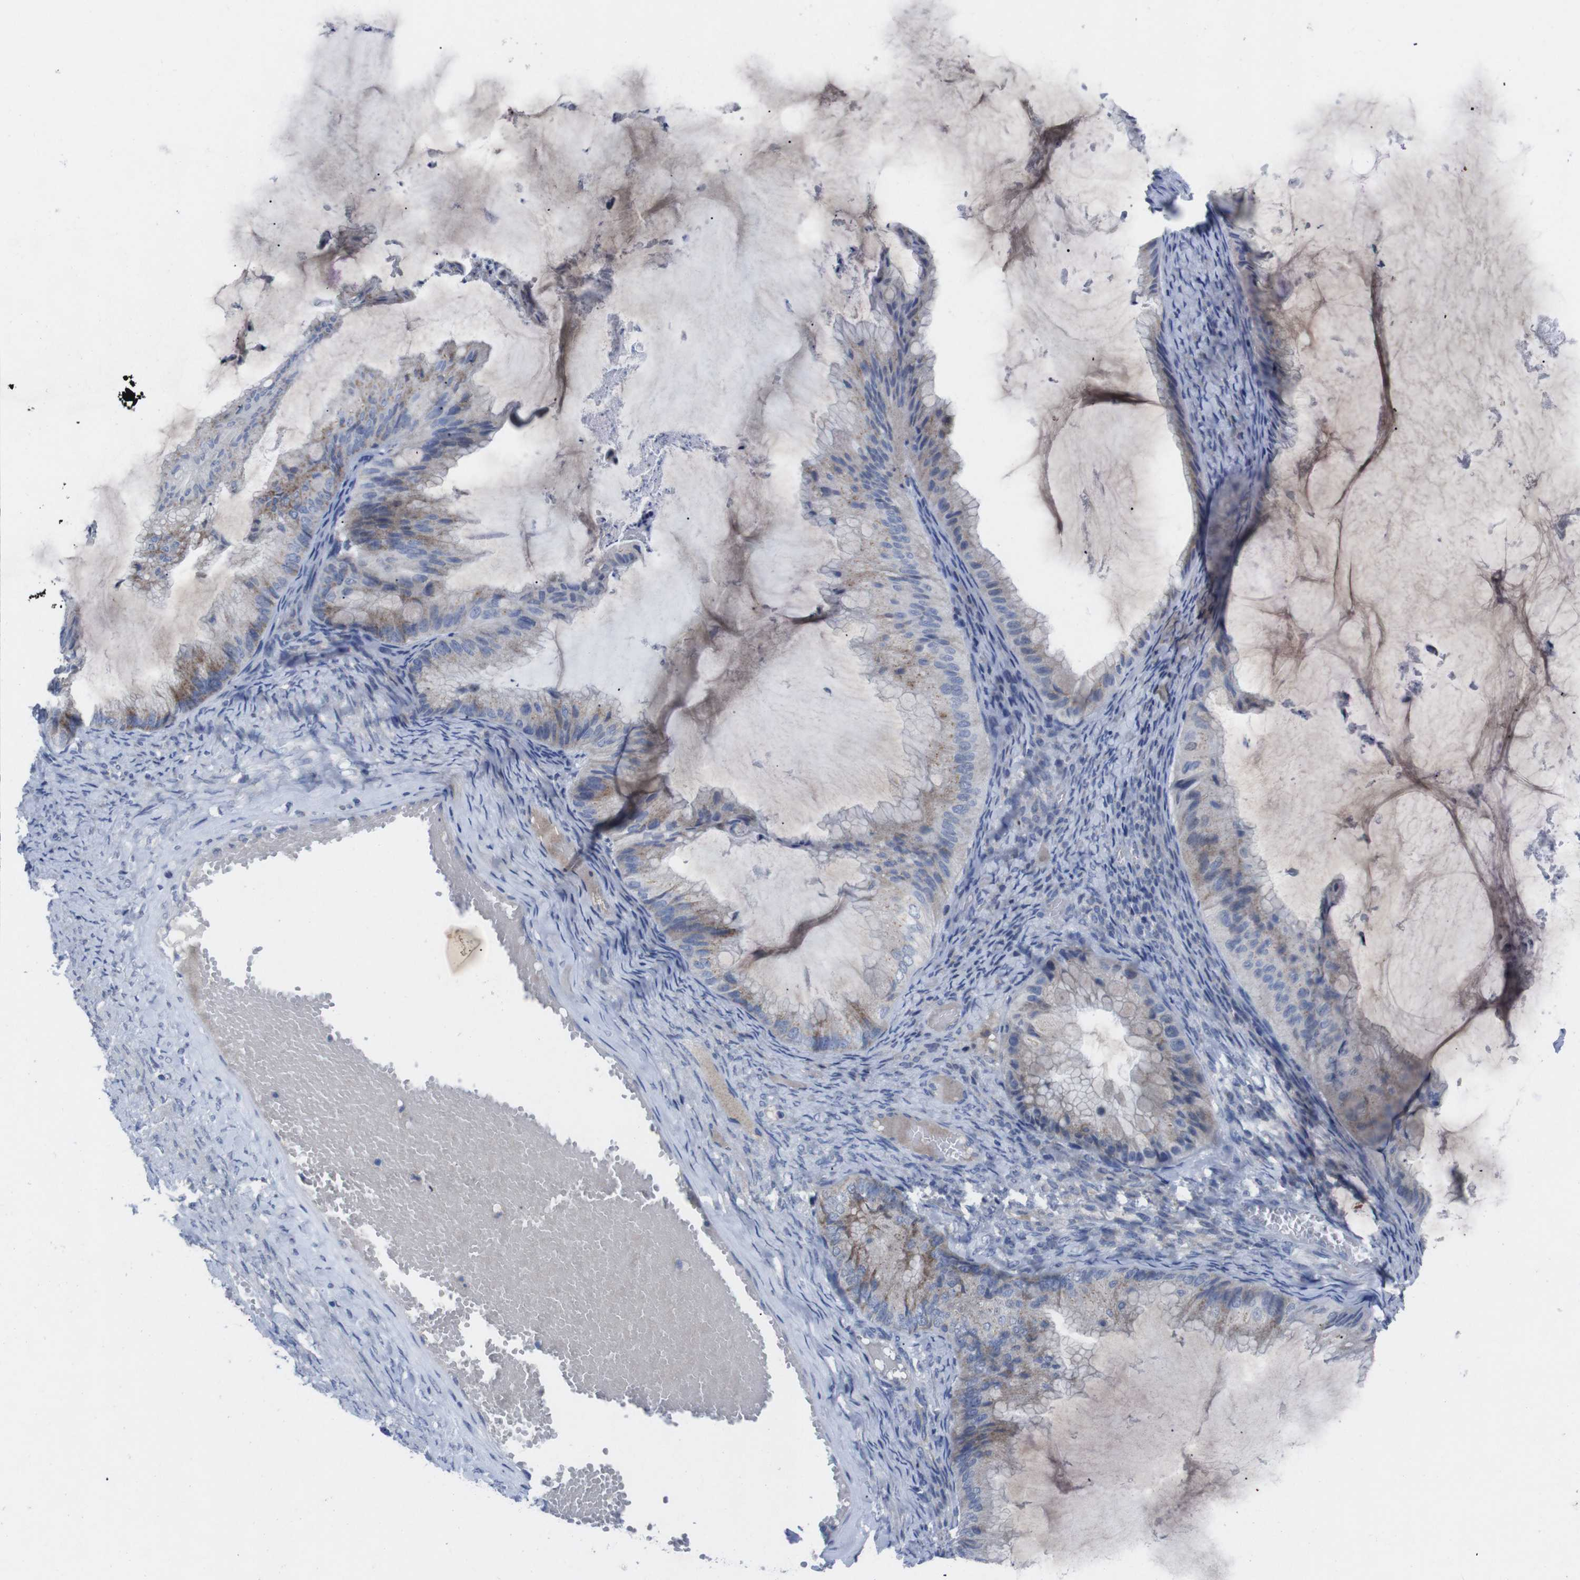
{"staining": {"intensity": "weak", "quantity": "25%-75%", "location": "cytoplasmic/membranous"}, "tissue": "ovarian cancer", "cell_type": "Tumor cells", "image_type": "cancer", "snomed": [{"axis": "morphology", "description": "Cystadenocarcinoma, mucinous, NOS"}, {"axis": "topography", "description": "Ovary"}], "caption": "The micrograph reveals a brown stain indicating the presence of a protein in the cytoplasmic/membranous of tumor cells in ovarian cancer (mucinous cystadenocarcinoma). Nuclei are stained in blue.", "gene": "IRF4", "patient": {"sex": "female", "age": 61}}